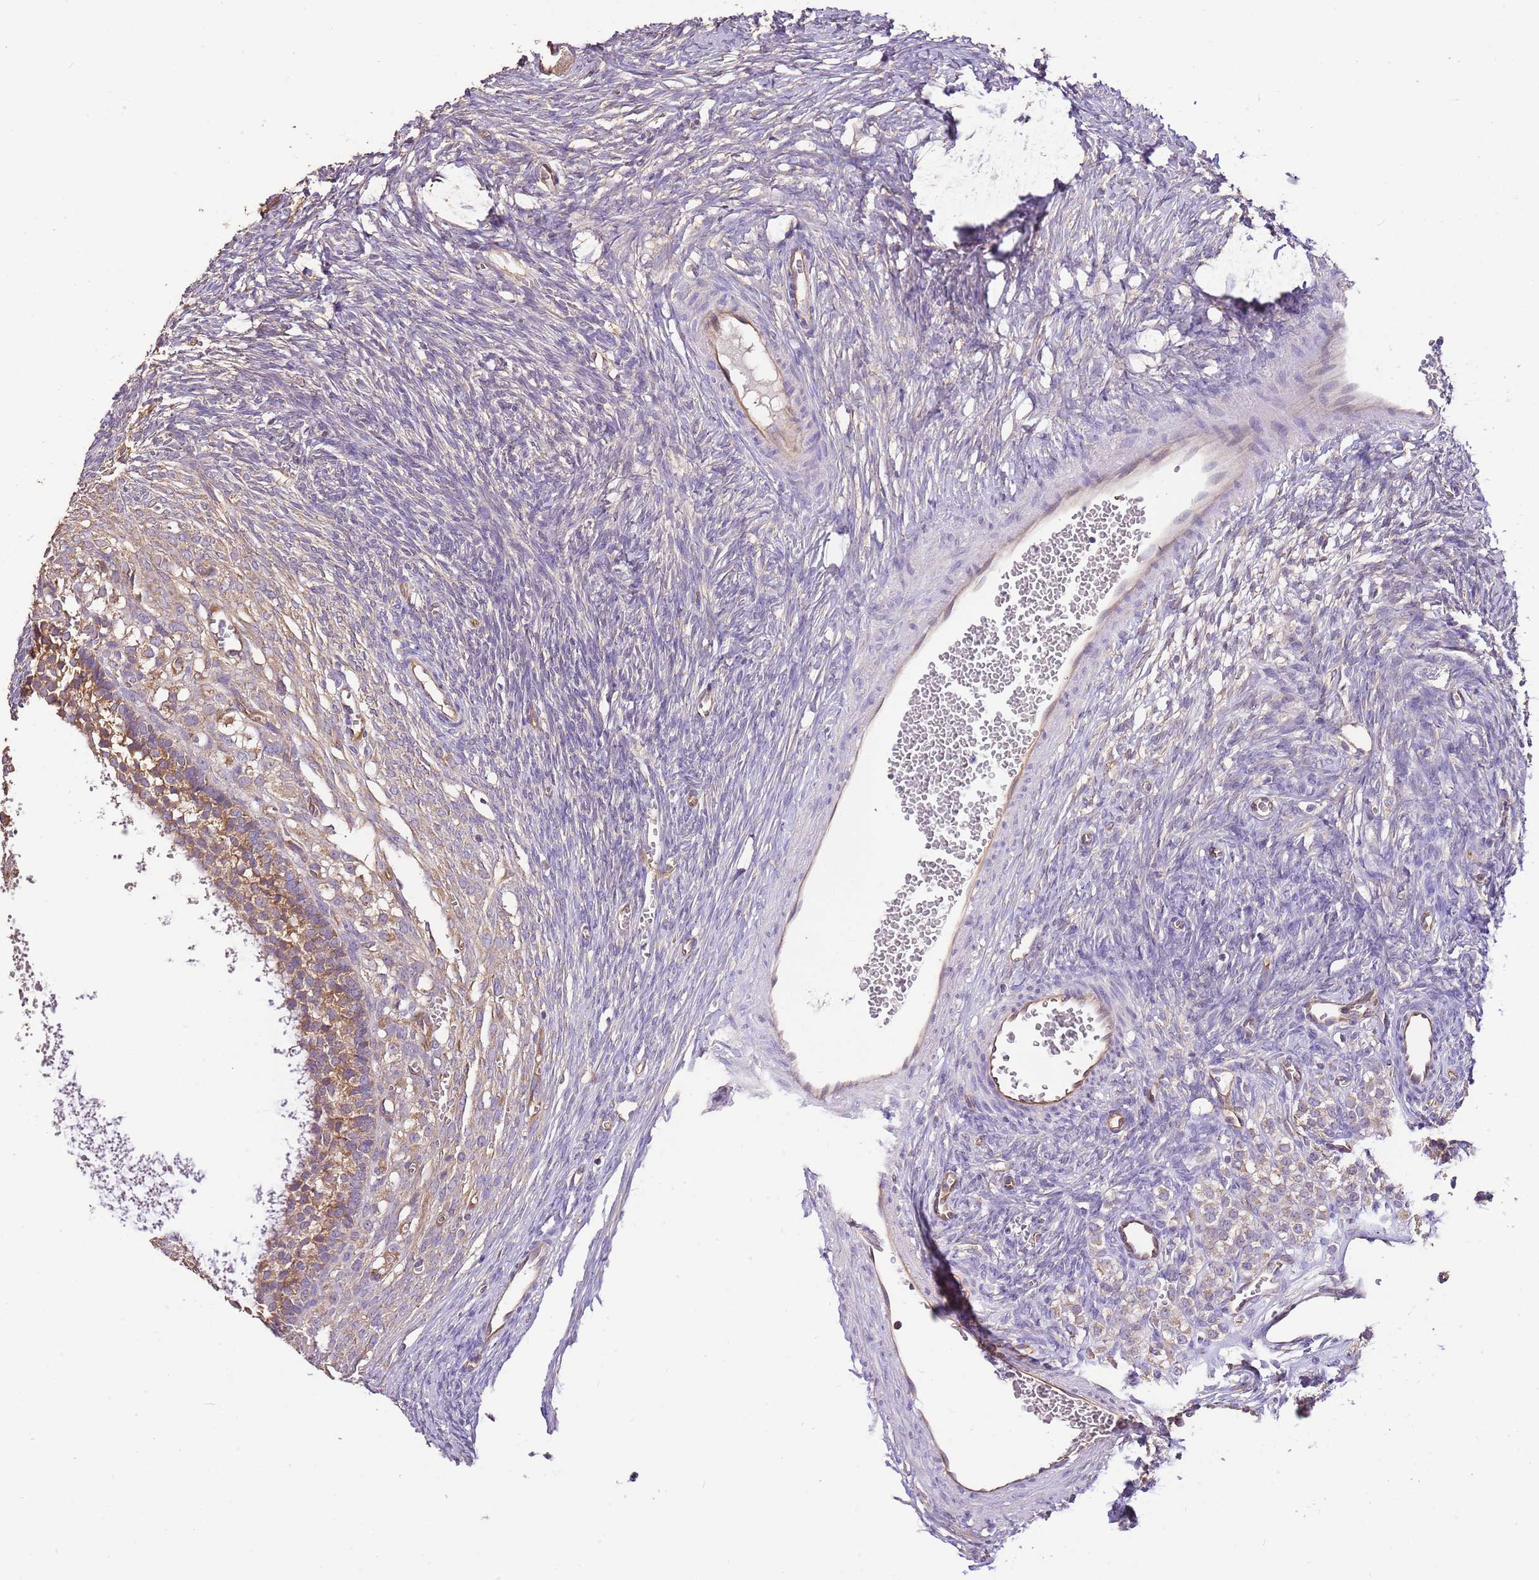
{"staining": {"intensity": "negative", "quantity": "none", "location": "none"}, "tissue": "ovary", "cell_type": "Ovarian stroma cells", "image_type": "normal", "snomed": [{"axis": "morphology", "description": "Normal tissue, NOS"}, {"axis": "morphology", "description": "Developmental malformation"}, {"axis": "topography", "description": "Ovary"}], "caption": "Immunohistochemistry (IHC) histopathology image of benign ovary: ovary stained with DAB (3,3'-diaminobenzidine) demonstrates no significant protein expression in ovarian stroma cells.", "gene": "DOCK9", "patient": {"sex": "female", "age": 39}}